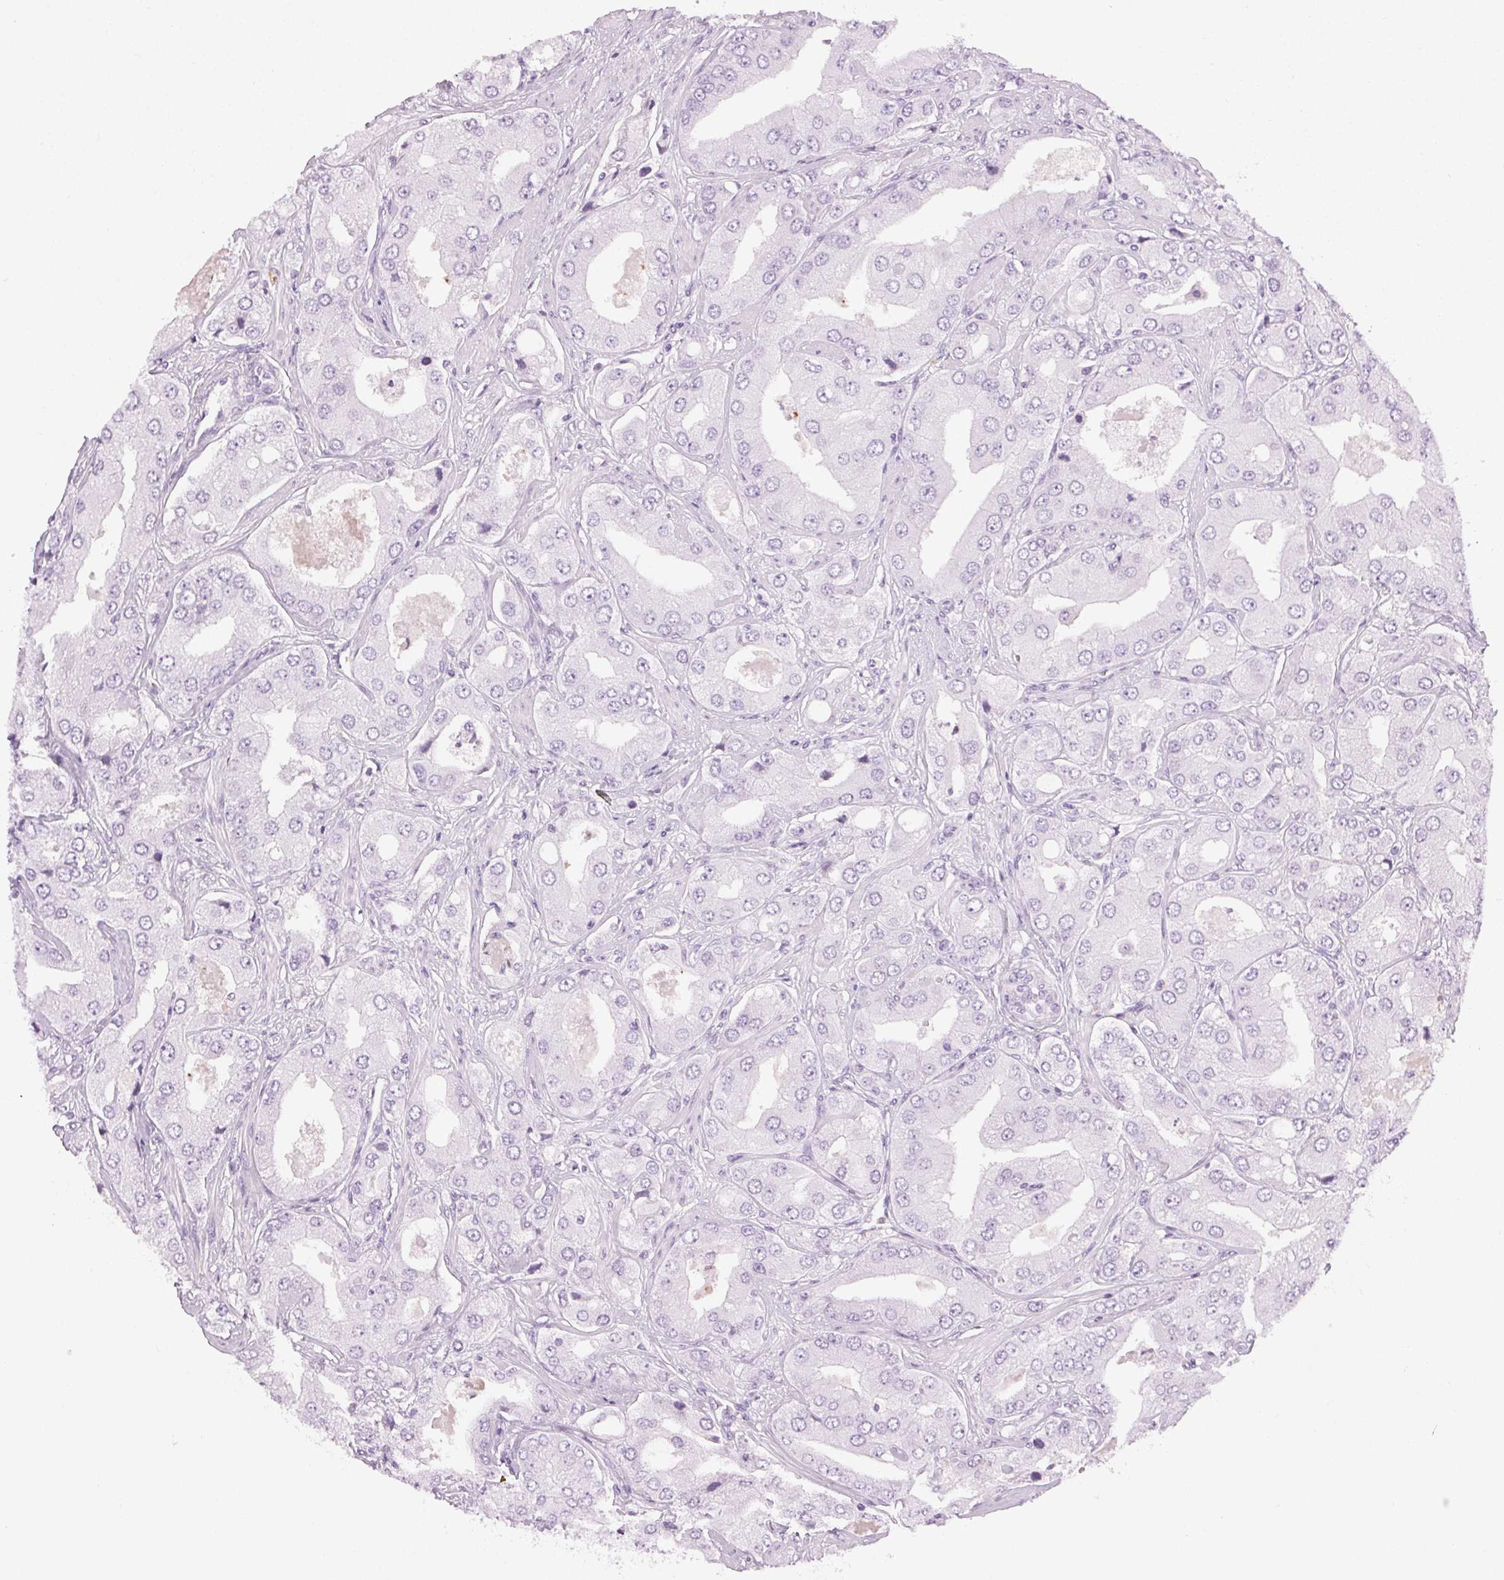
{"staining": {"intensity": "negative", "quantity": "none", "location": "none"}, "tissue": "prostate cancer", "cell_type": "Tumor cells", "image_type": "cancer", "snomed": [{"axis": "morphology", "description": "Adenocarcinoma, Low grade"}, {"axis": "topography", "description": "Prostate"}], "caption": "An immunohistochemistry image of prostate low-grade adenocarcinoma is shown. There is no staining in tumor cells of prostate low-grade adenocarcinoma.", "gene": "MPO", "patient": {"sex": "male", "age": 60}}